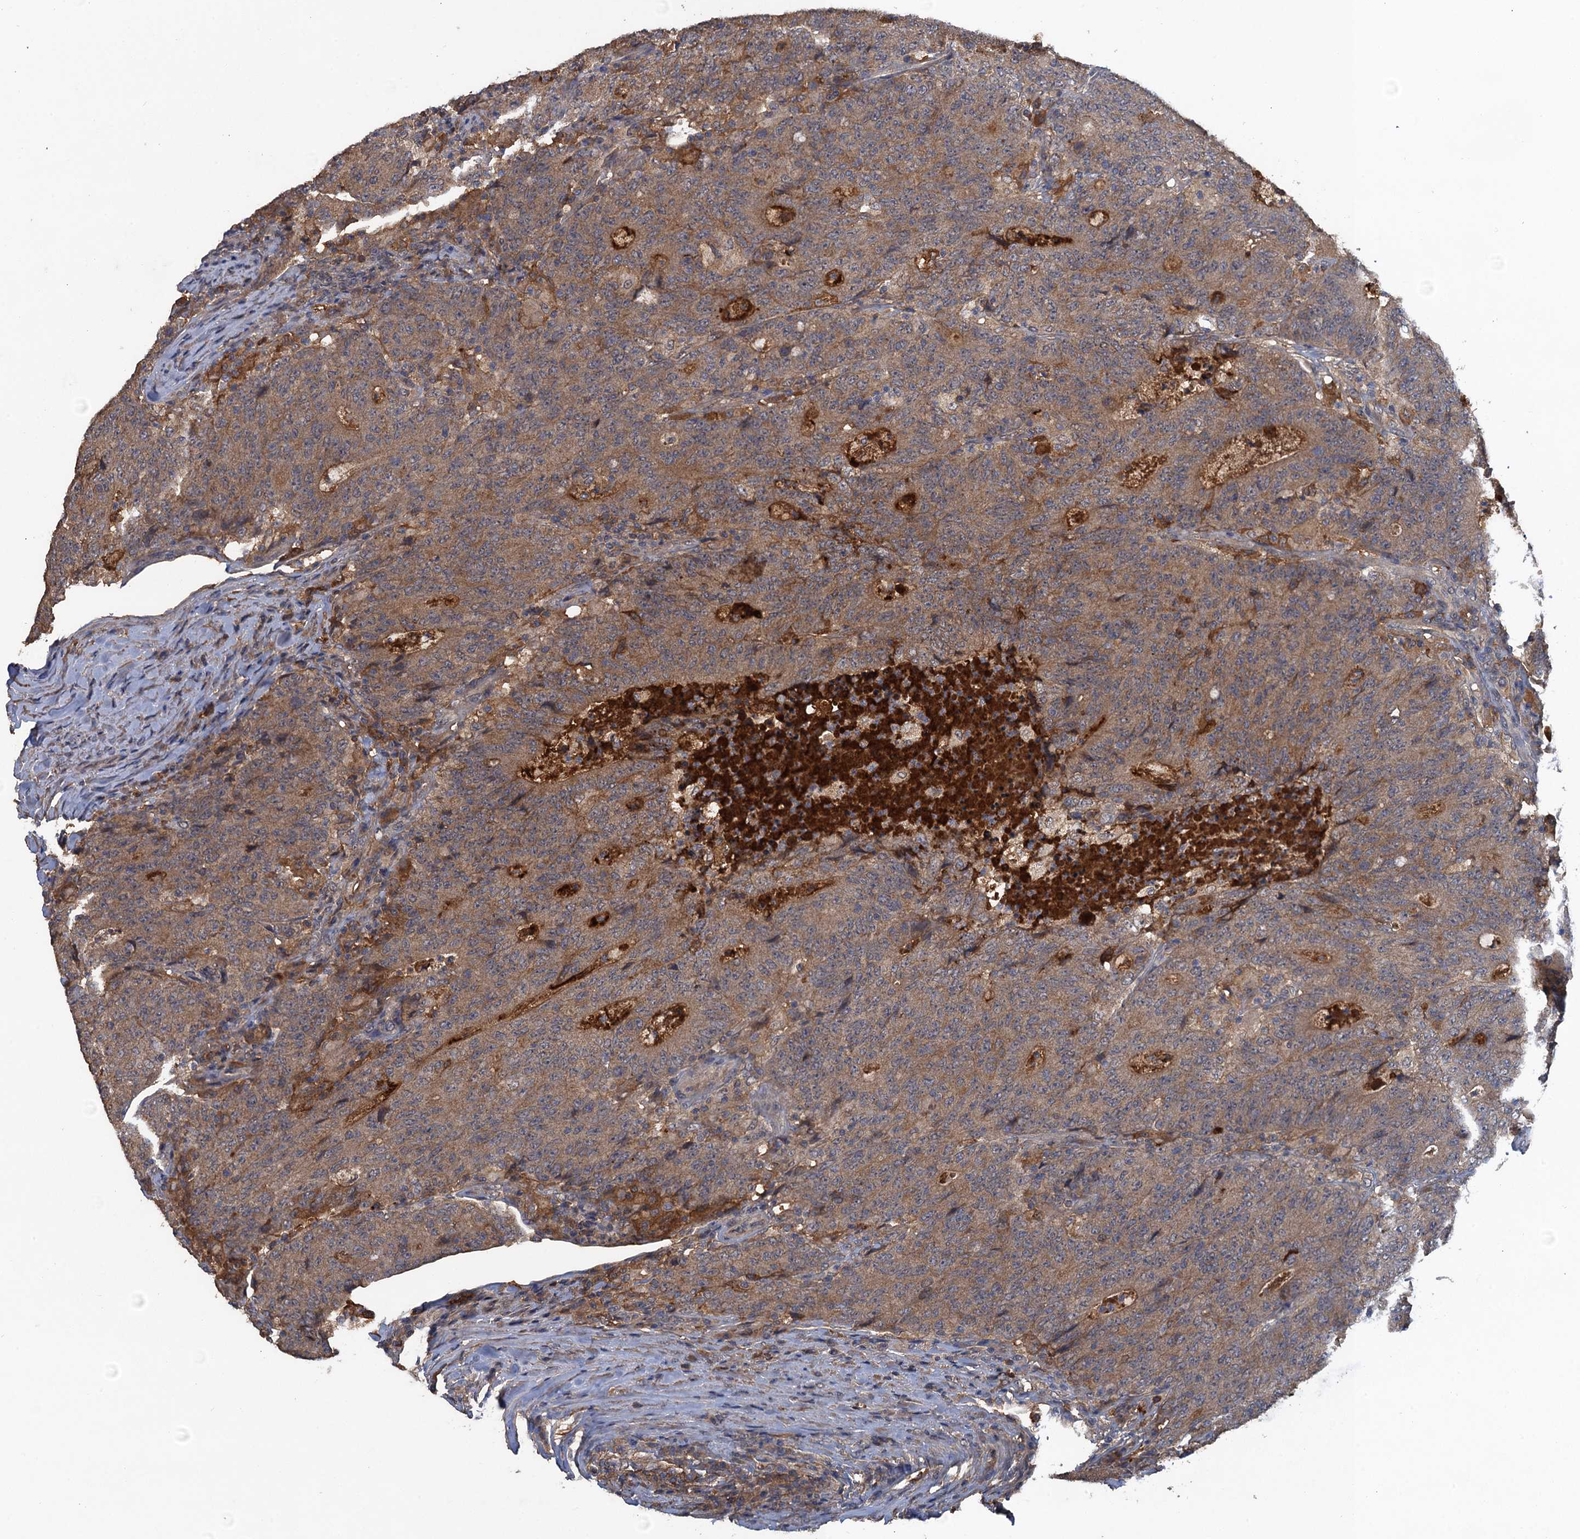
{"staining": {"intensity": "moderate", "quantity": ">75%", "location": "cytoplasmic/membranous"}, "tissue": "colorectal cancer", "cell_type": "Tumor cells", "image_type": "cancer", "snomed": [{"axis": "morphology", "description": "Adenocarcinoma, NOS"}, {"axis": "topography", "description": "Colon"}], "caption": "Tumor cells reveal medium levels of moderate cytoplasmic/membranous positivity in approximately >75% of cells in human colorectal cancer.", "gene": "HAPLN3", "patient": {"sex": "female", "age": 75}}